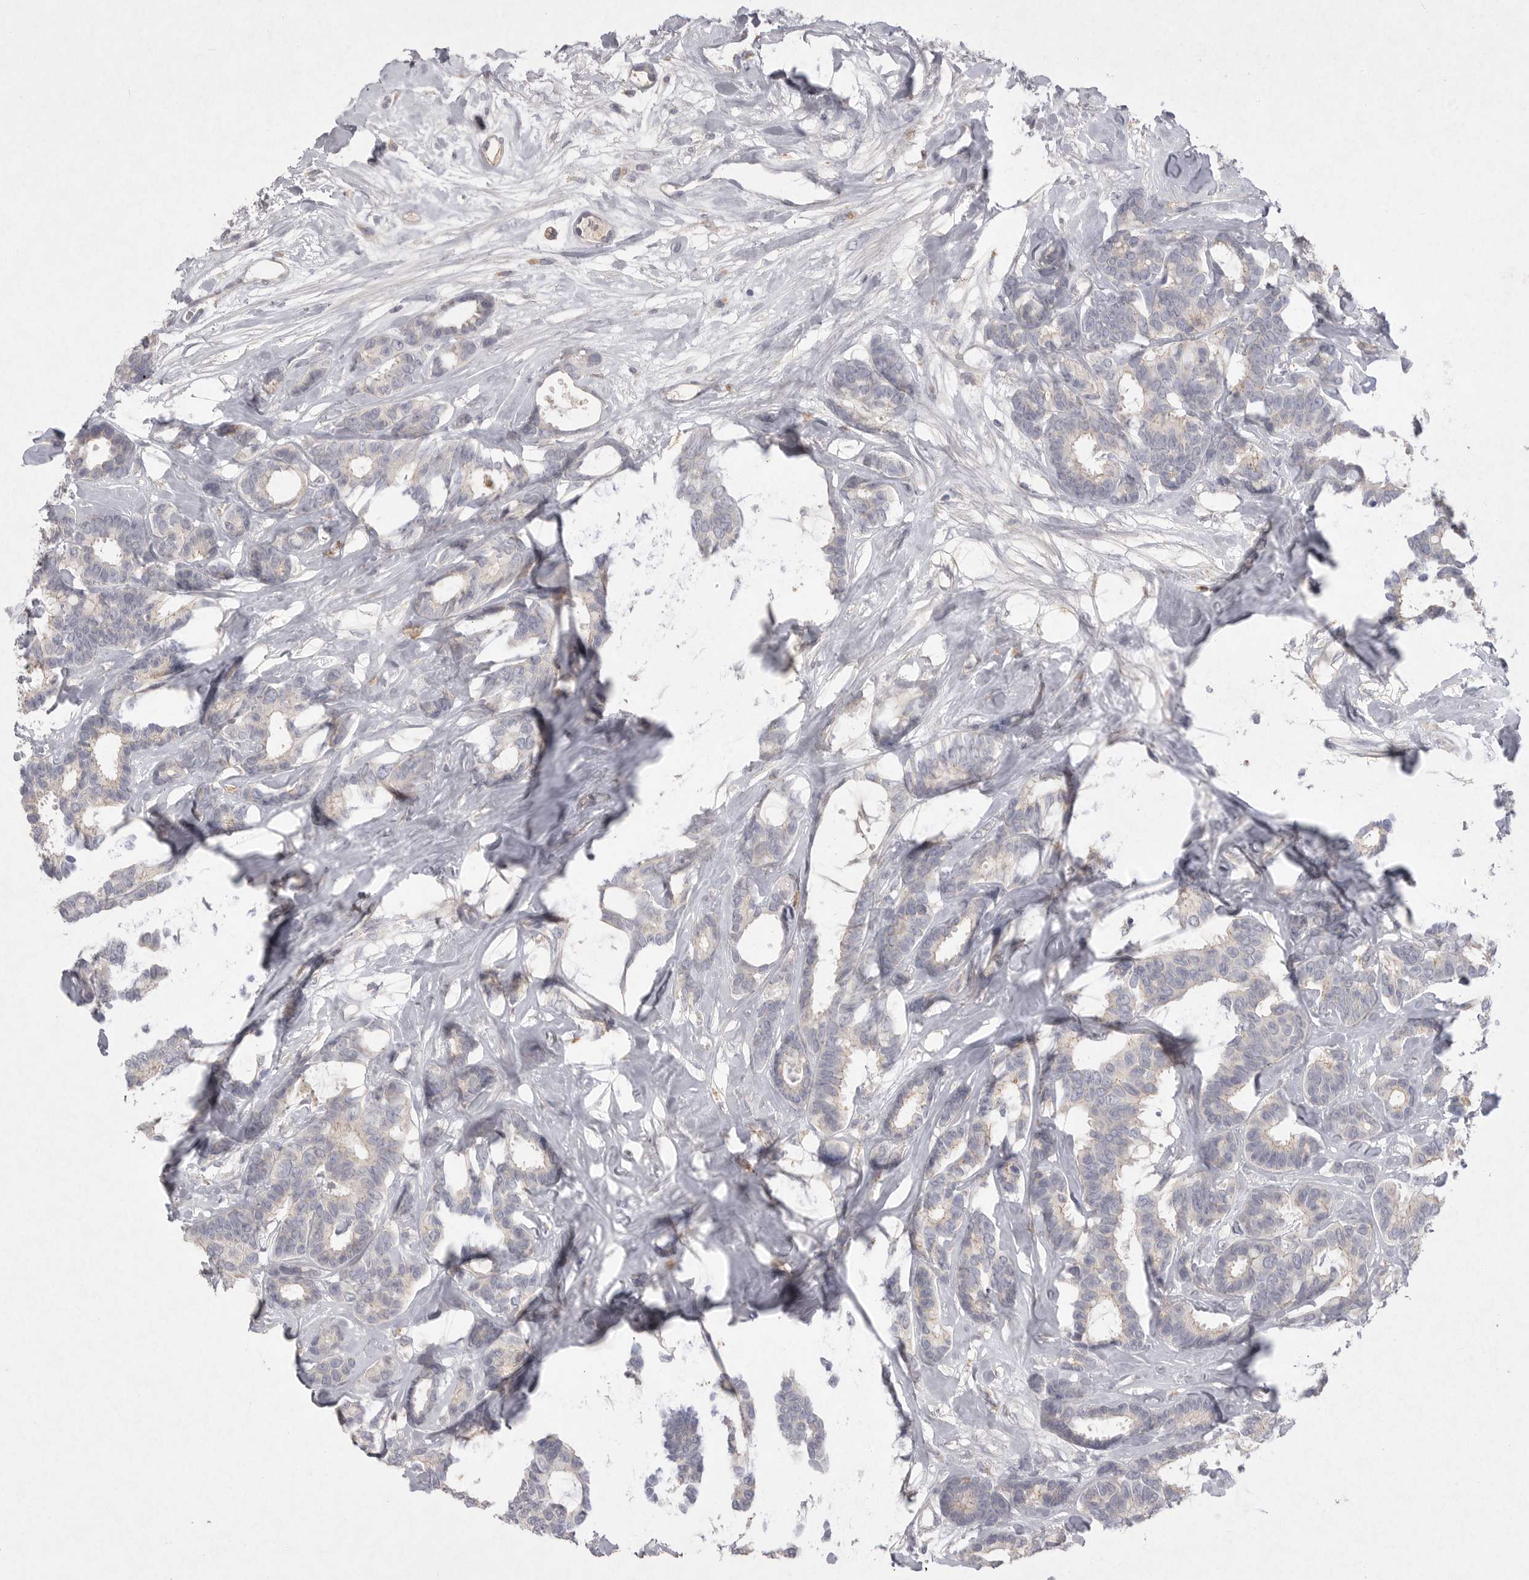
{"staining": {"intensity": "negative", "quantity": "none", "location": "none"}, "tissue": "breast cancer", "cell_type": "Tumor cells", "image_type": "cancer", "snomed": [{"axis": "morphology", "description": "Duct carcinoma"}, {"axis": "topography", "description": "Breast"}], "caption": "Human breast cancer (invasive ductal carcinoma) stained for a protein using immunohistochemistry (IHC) demonstrates no positivity in tumor cells.", "gene": "VANGL2", "patient": {"sex": "female", "age": 87}}